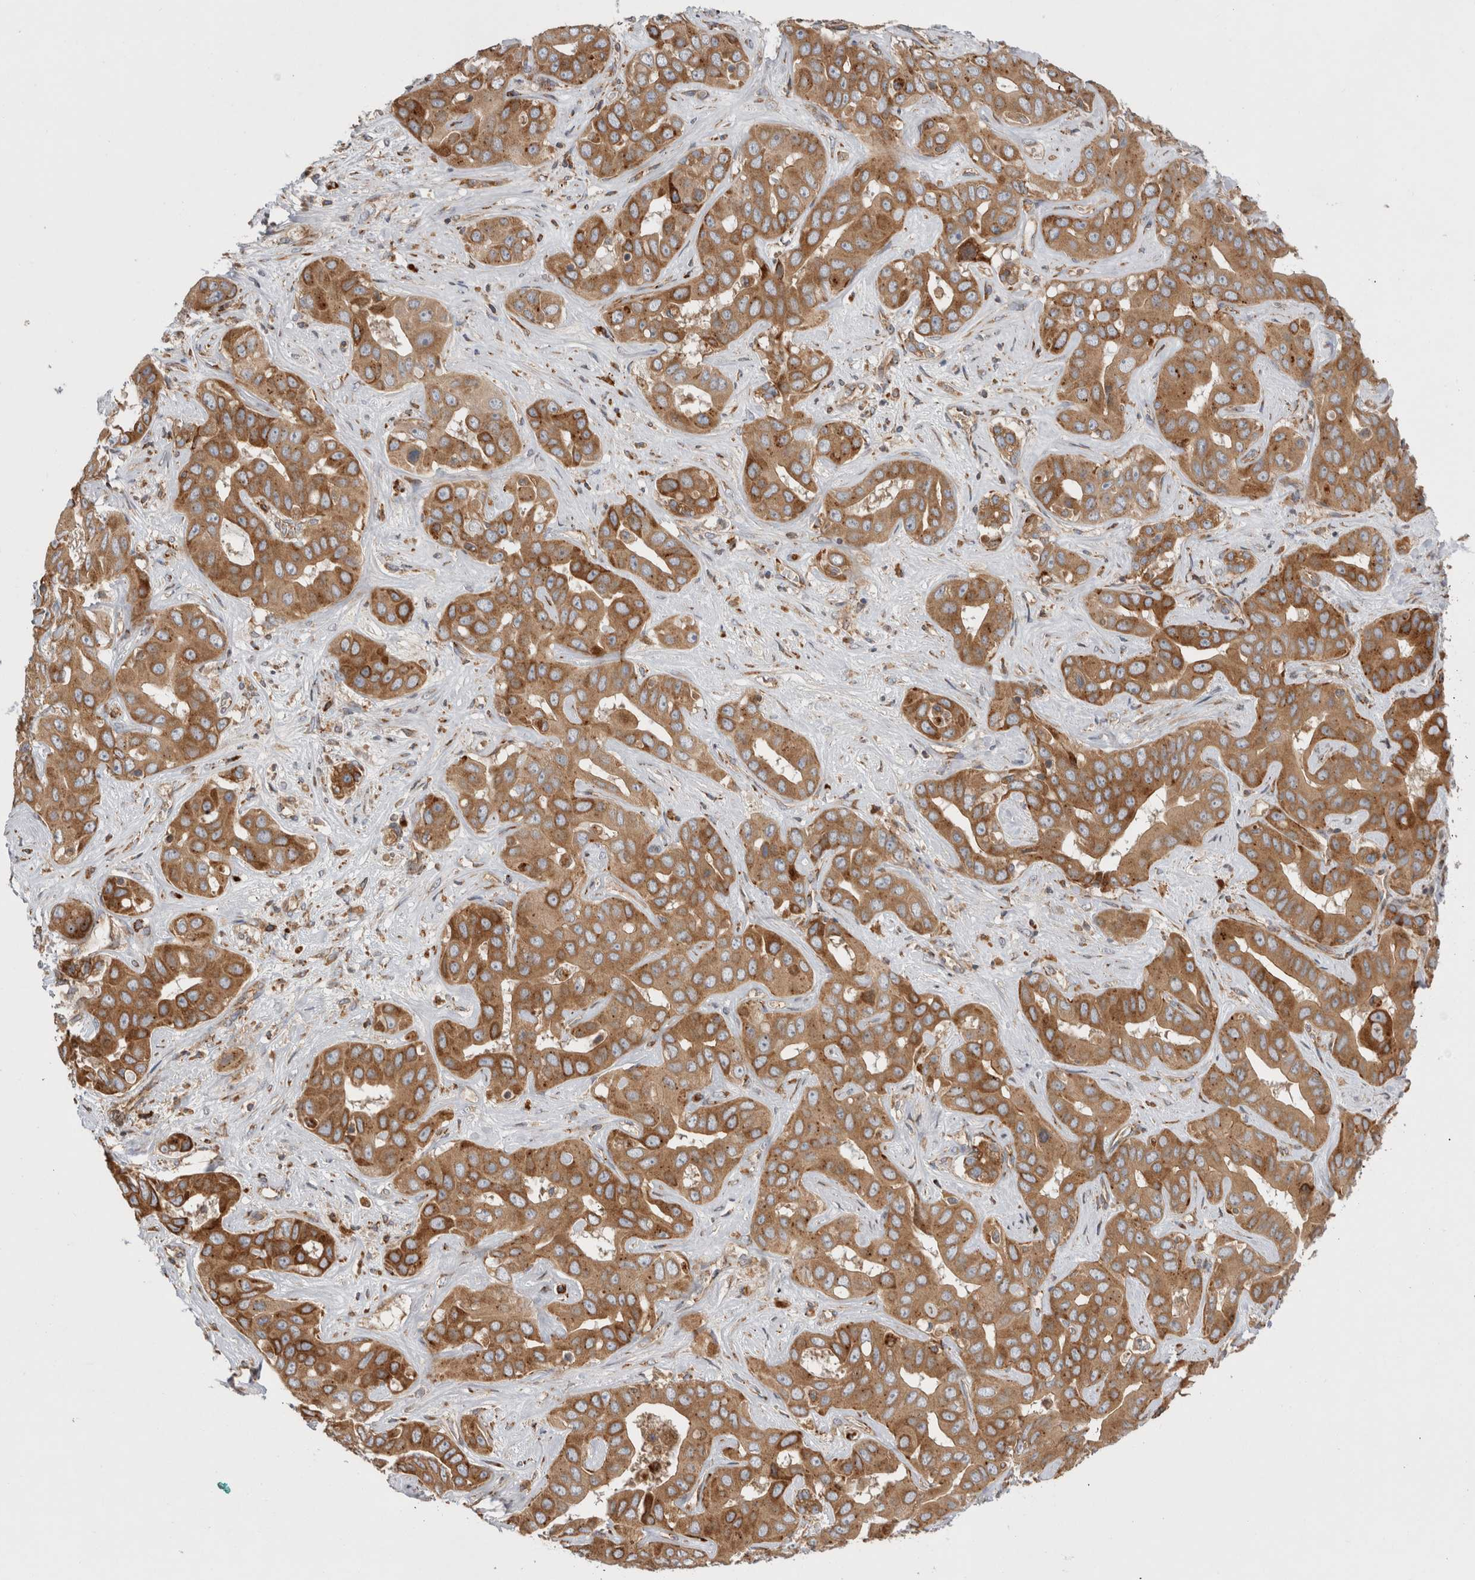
{"staining": {"intensity": "moderate", "quantity": ">75%", "location": "cytoplasmic/membranous"}, "tissue": "liver cancer", "cell_type": "Tumor cells", "image_type": "cancer", "snomed": [{"axis": "morphology", "description": "Cholangiocarcinoma"}, {"axis": "topography", "description": "Liver"}], "caption": "IHC micrograph of neoplastic tissue: liver cholangiocarcinoma stained using IHC reveals medium levels of moderate protein expression localized specifically in the cytoplasmic/membranous of tumor cells, appearing as a cytoplasmic/membranous brown color.", "gene": "PDCD10", "patient": {"sex": "female", "age": 52}}